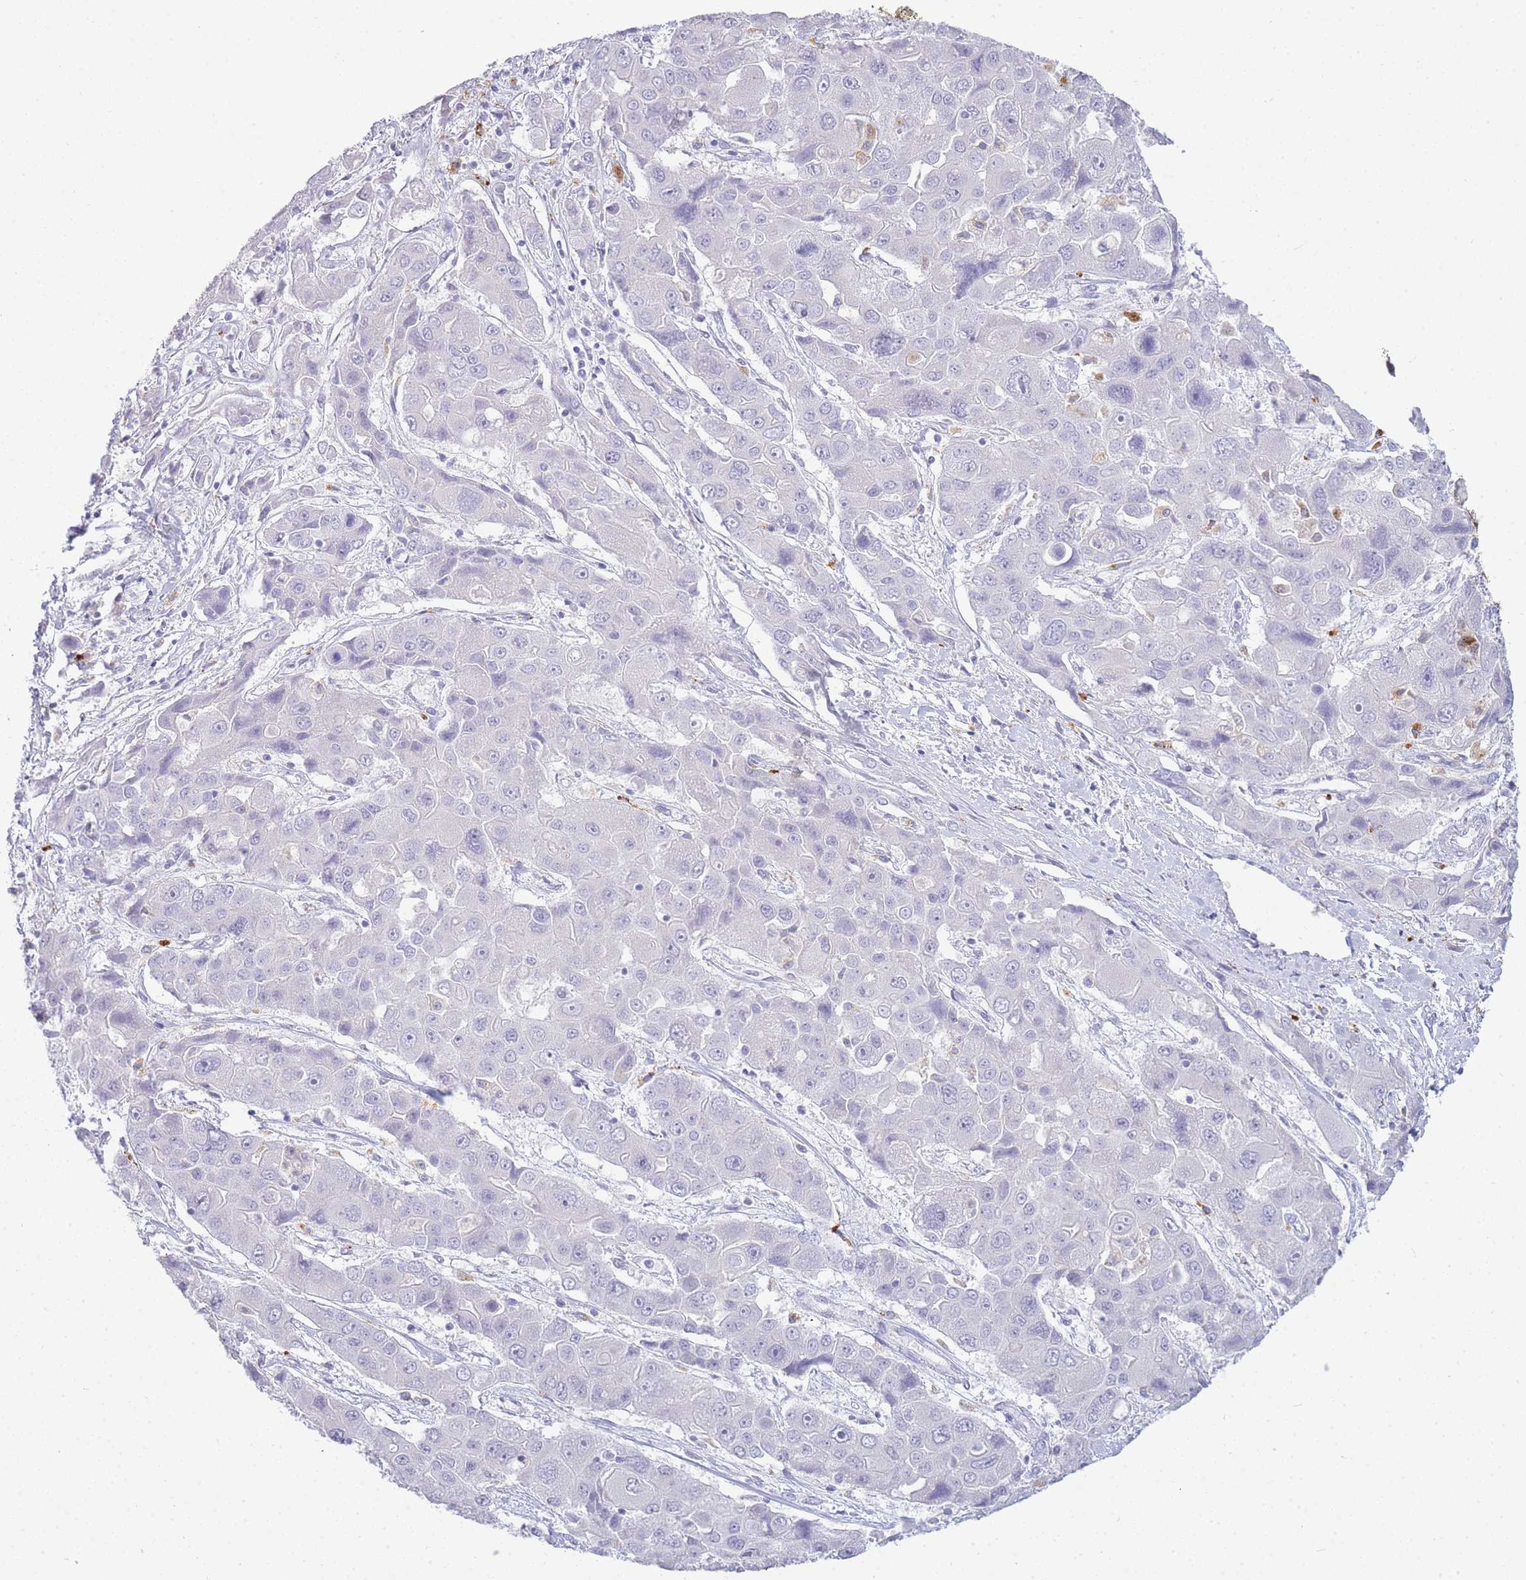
{"staining": {"intensity": "negative", "quantity": "none", "location": "none"}, "tissue": "liver cancer", "cell_type": "Tumor cells", "image_type": "cancer", "snomed": [{"axis": "morphology", "description": "Cholangiocarcinoma"}, {"axis": "topography", "description": "Liver"}], "caption": "Liver cancer (cholangiocarcinoma) was stained to show a protein in brown. There is no significant staining in tumor cells.", "gene": "RHO", "patient": {"sex": "male", "age": 67}}